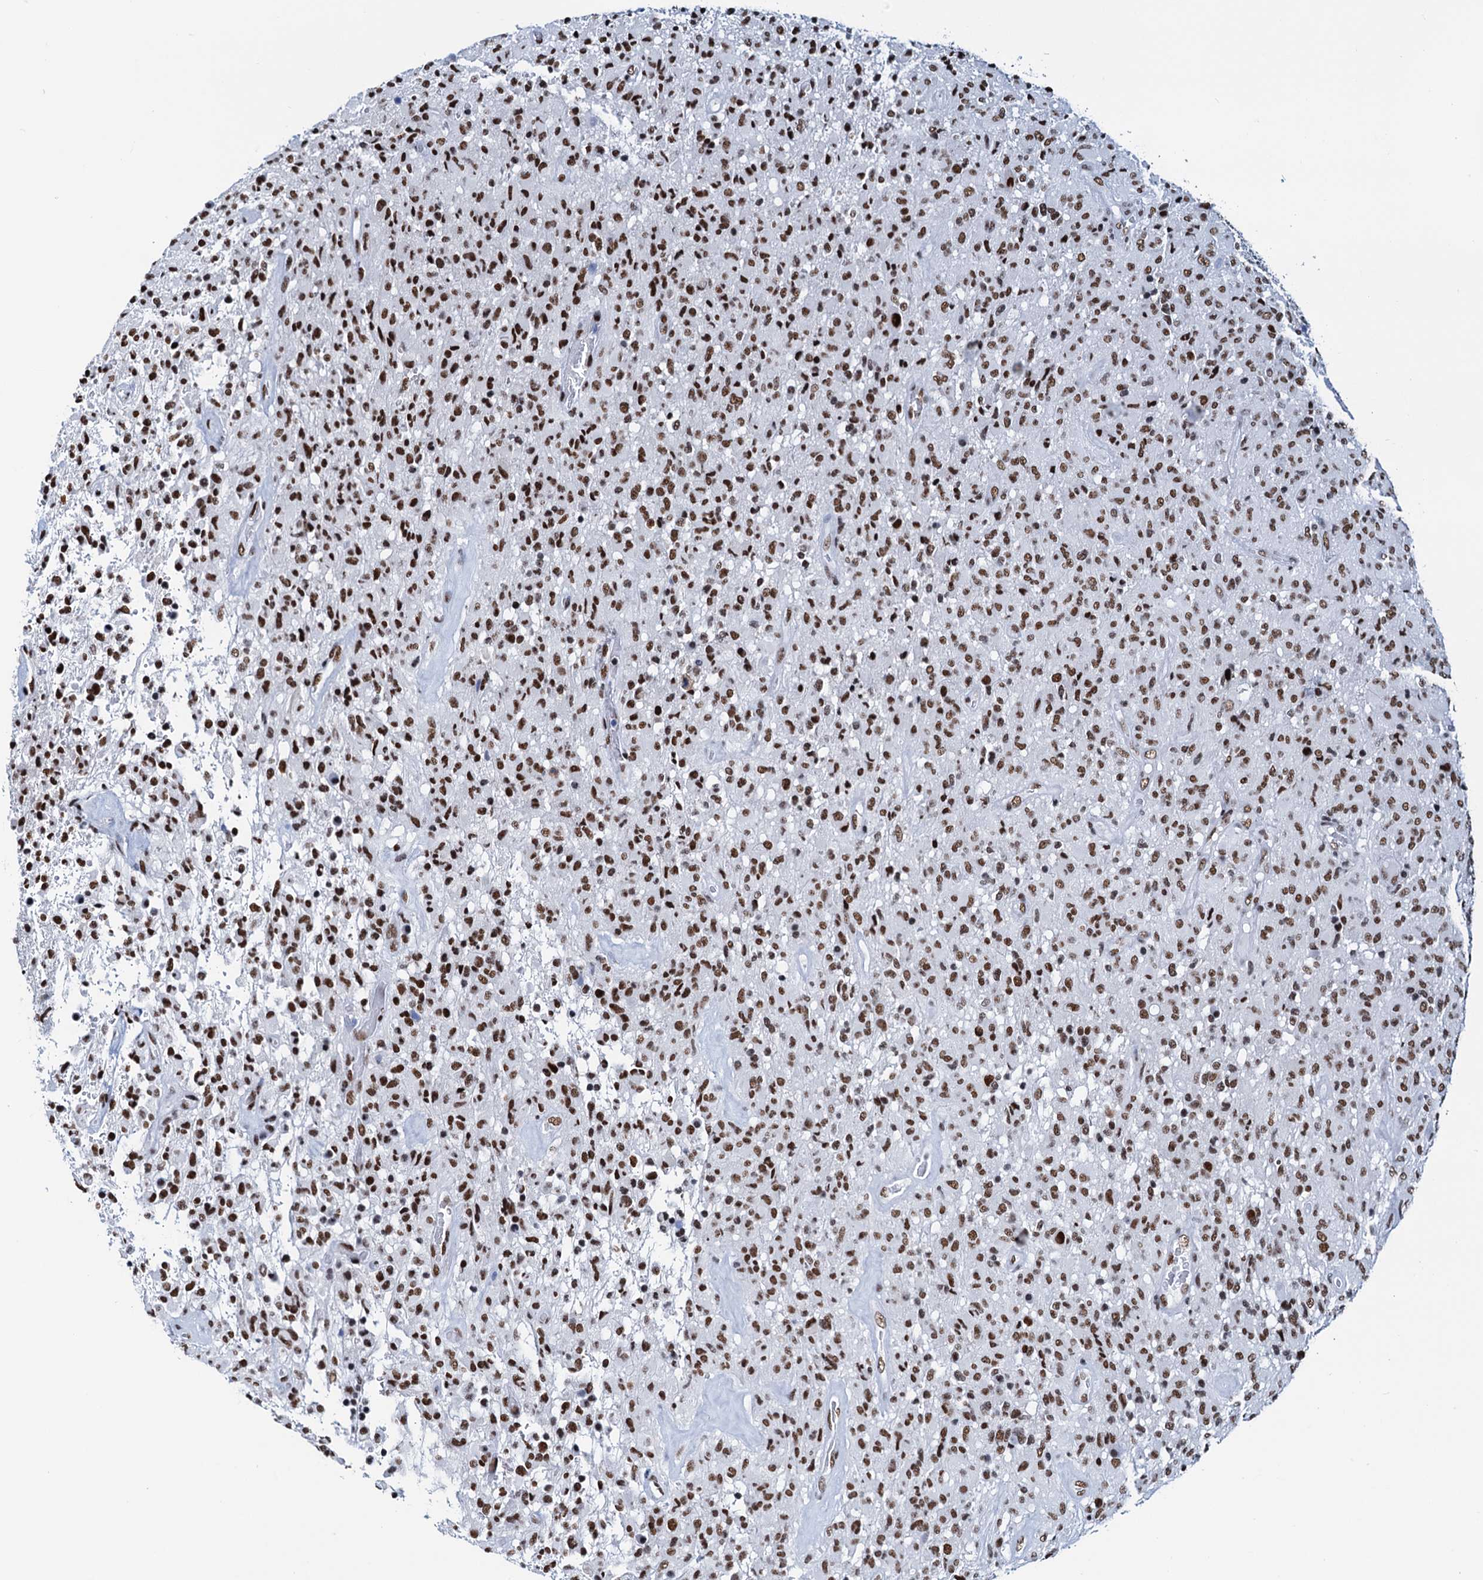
{"staining": {"intensity": "strong", "quantity": ">75%", "location": "nuclear"}, "tissue": "glioma", "cell_type": "Tumor cells", "image_type": "cancer", "snomed": [{"axis": "morphology", "description": "Glioma, malignant, High grade"}, {"axis": "topography", "description": "Brain"}], "caption": "Tumor cells reveal high levels of strong nuclear staining in approximately >75% of cells in glioma.", "gene": "SLTM", "patient": {"sex": "female", "age": 57}}